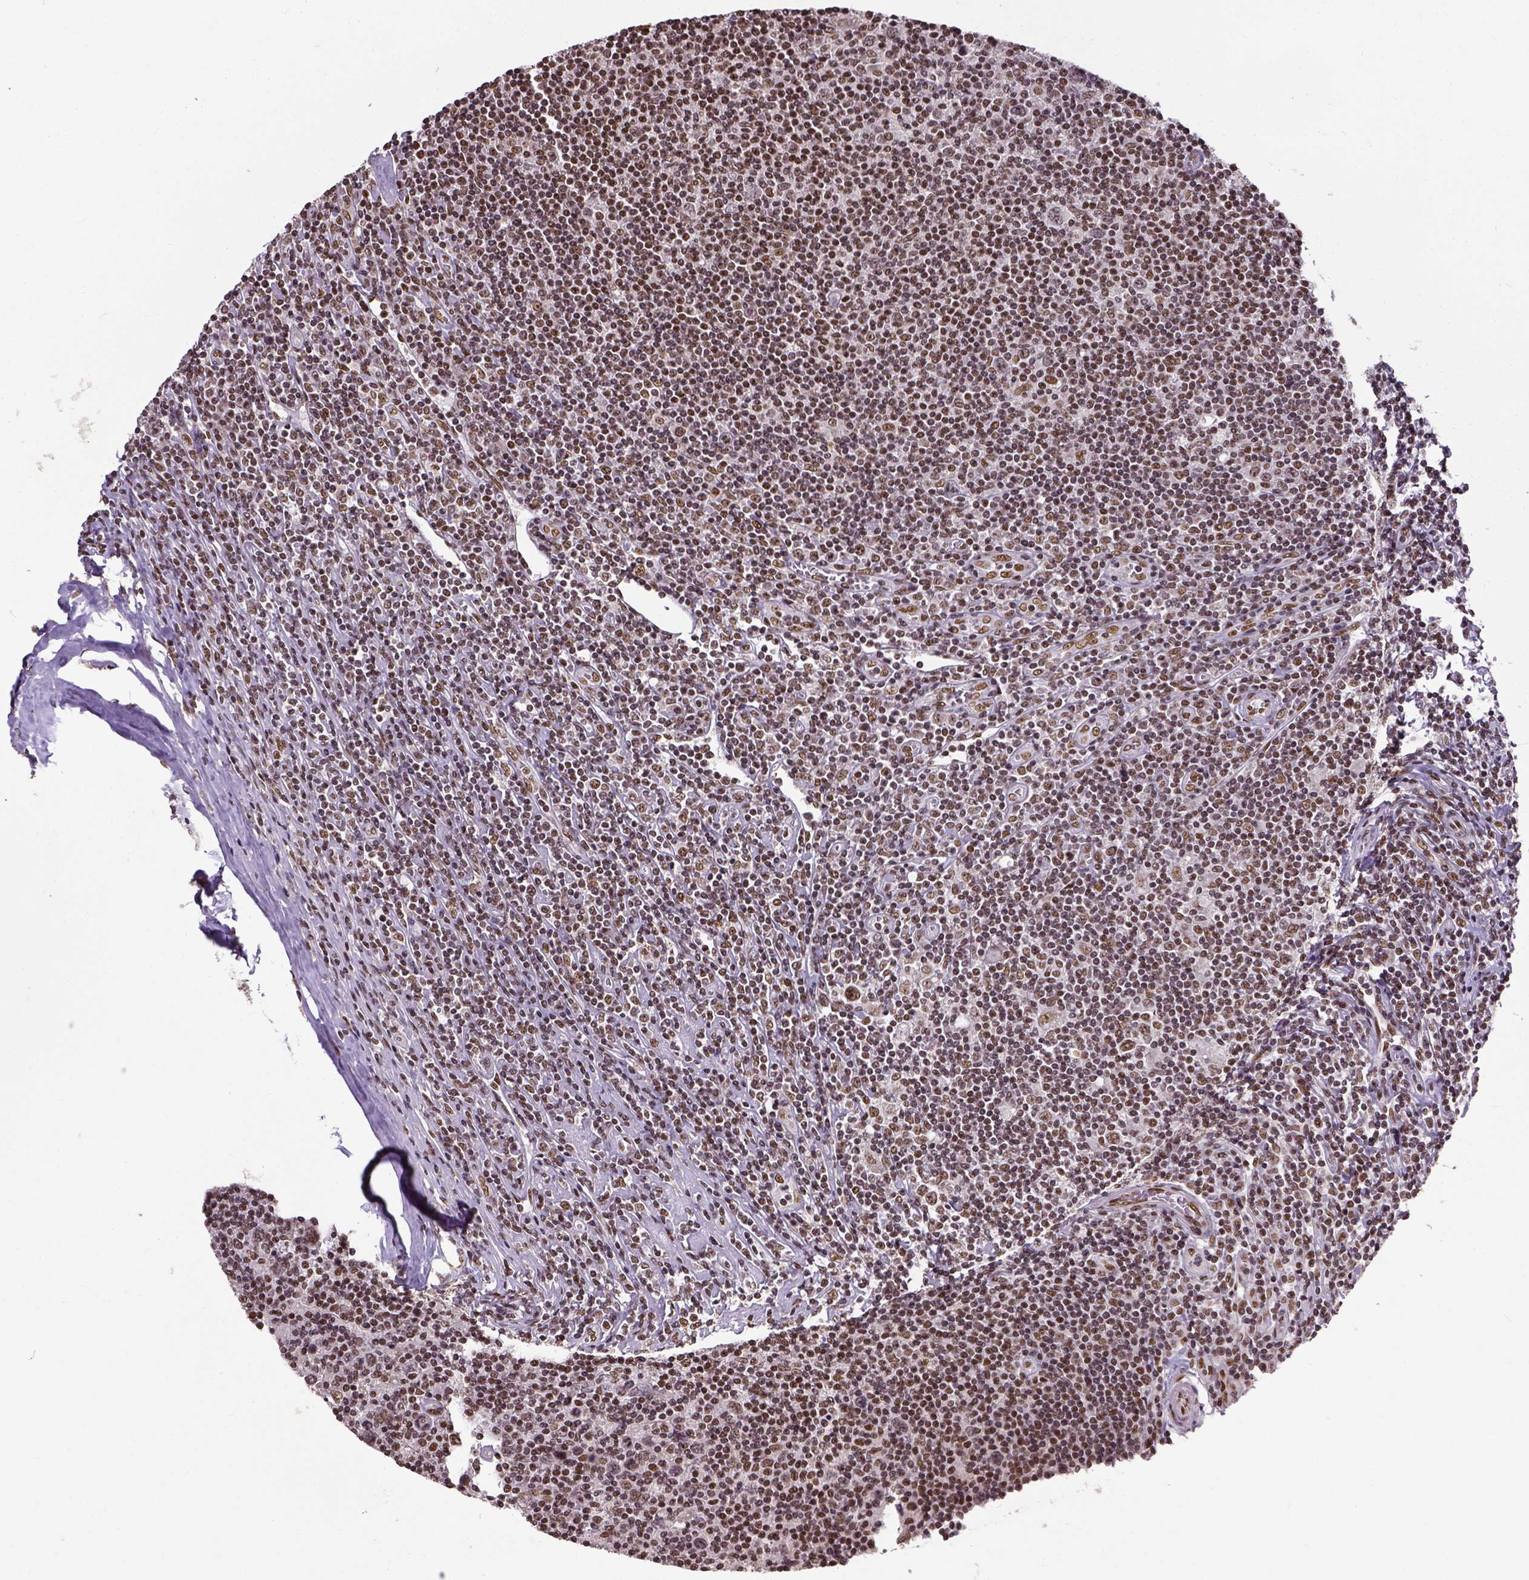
{"staining": {"intensity": "moderate", "quantity": ">75%", "location": "nuclear"}, "tissue": "lymphoma", "cell_type": "Tumor cells", "image_type": "cancer", "snomed": [{"axis": "morphology", "description": "Hodgkin's disease, NOS"}, {"axis": "topography", "description": "Lymph node"}], "caption": "Hodgkin's disease stained for a protein displays moderate nuclear positivity in tumor cells.", "gene": "ATRX", "patient": {"sex": "male", "age": 40}}